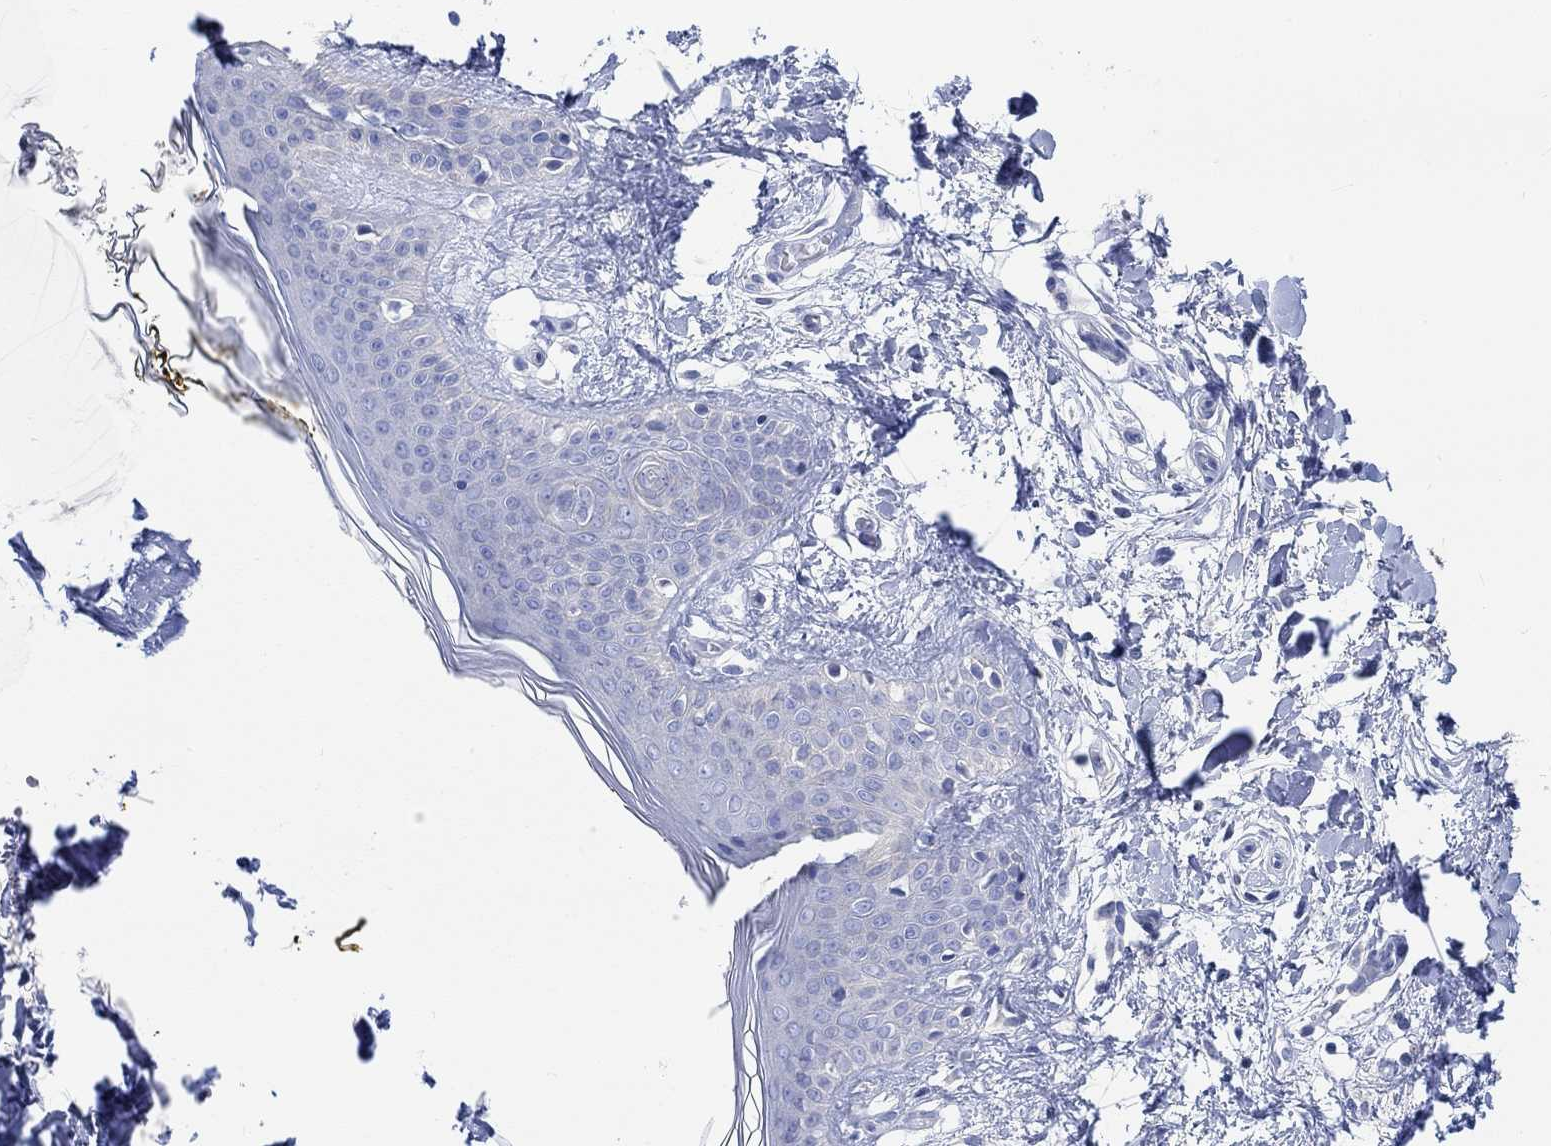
{"staining": {"intensity": "negative", "quantity": "none", "location": "none"}, "tissue": "skin", "cell_type": "Fibroblasts", "image_type": "normal", "snomed": [{"axis": "morphology", "description": "Normal tissue, NOS"}, {"axis": "topography", "description": "Skin"}], "caption": "Immunohistochemical staining of benign skin exhibits no significant positivity in fibroblasts.", "gene": "REEP6", "patient": {"sex": "female", "age": 34}}